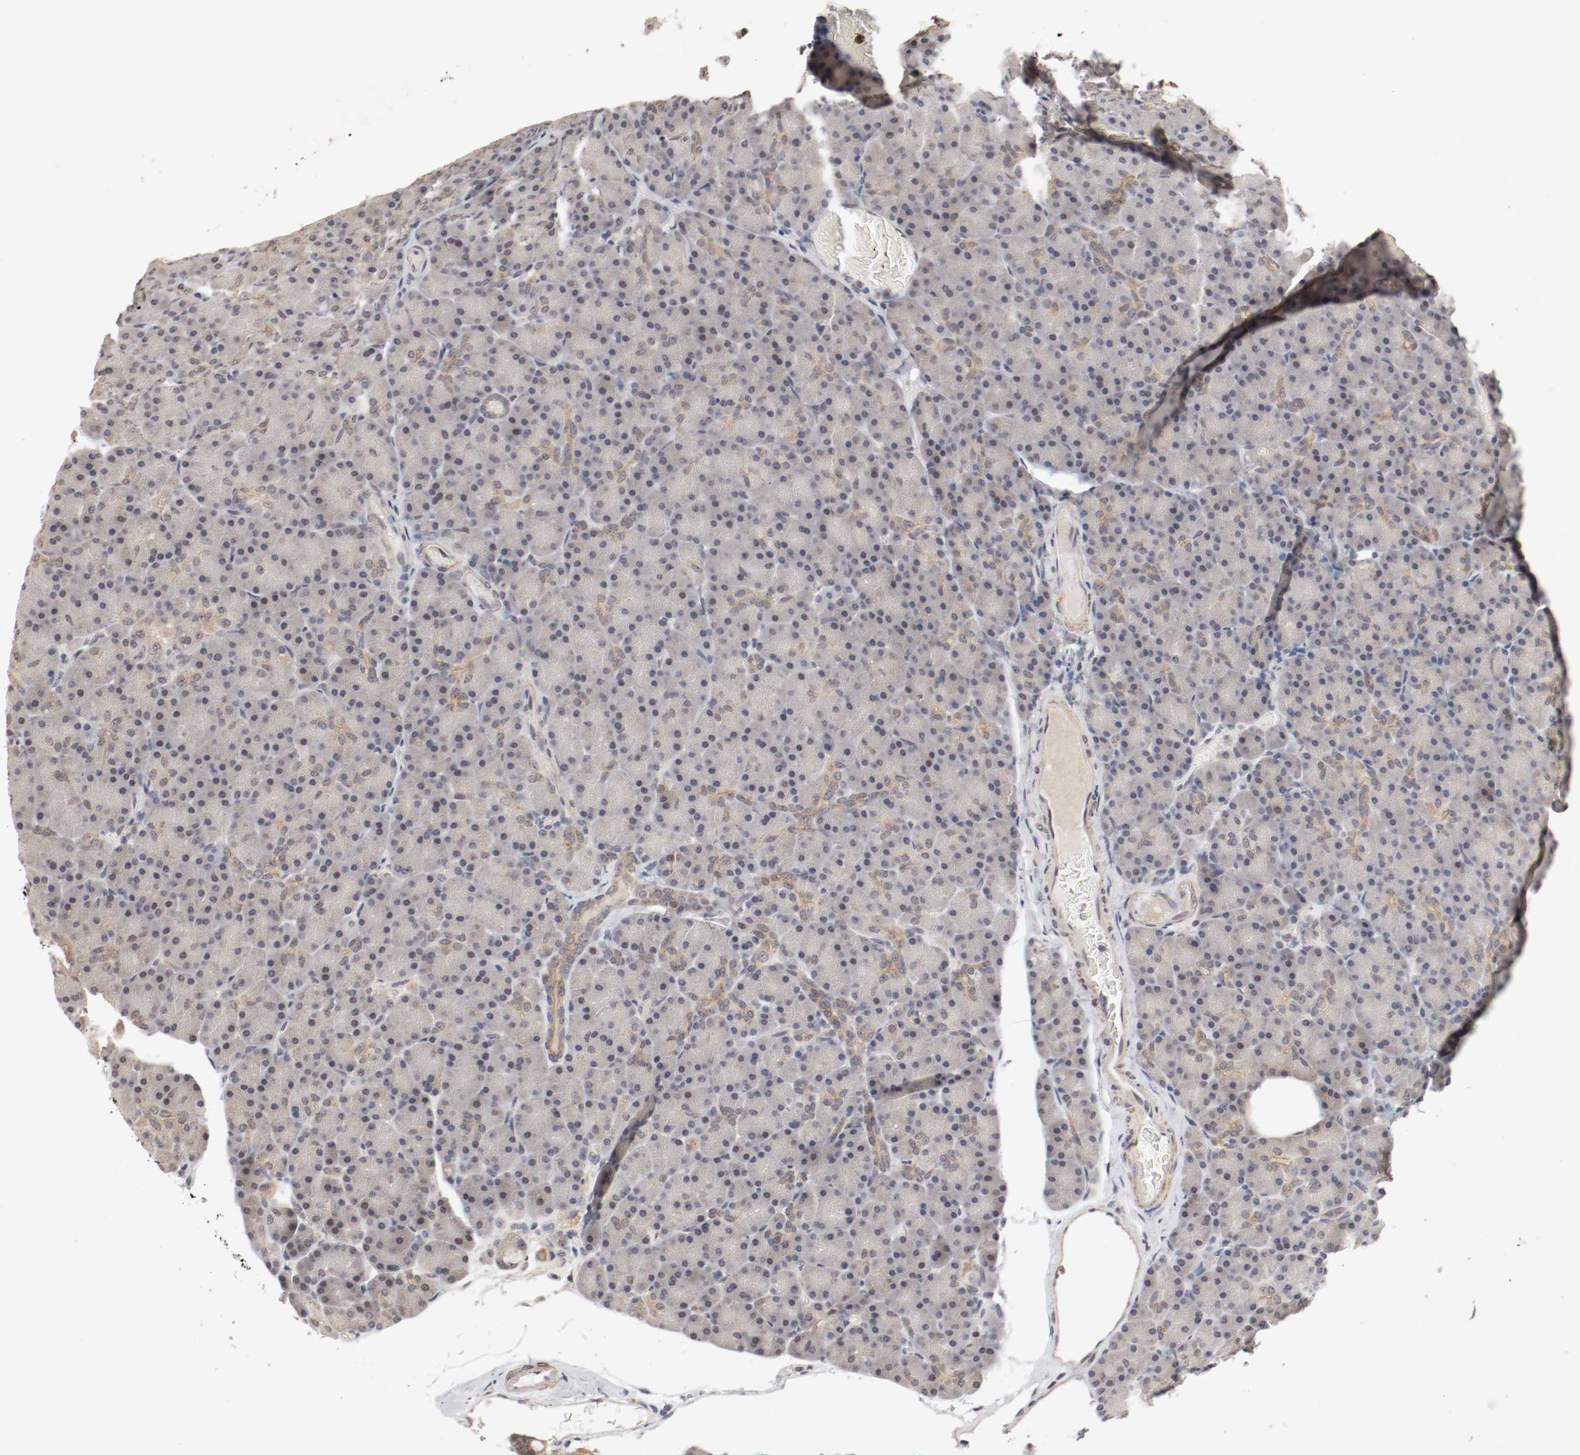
{"staining": {"intensity": "weak", "quantity": ">75%", "location": "cytoplasmic/membranous"}, "tissue": "pancreas", "cell_type": "Exocrine glandular cells", "image_type": "normal", "snomed": [{"axis": "morphology", "description": "Normal tissue, NOS"}, {"axis": "topography", "description": "Pancreas"}], "caption": "A micrograph of pancreas stained for a protein reveals weak cytoplasmic/membranous brown staining in exocrine glandular cells.", "gene": "CSNK2B", "patient": {"sex": "female", "age": 43}}